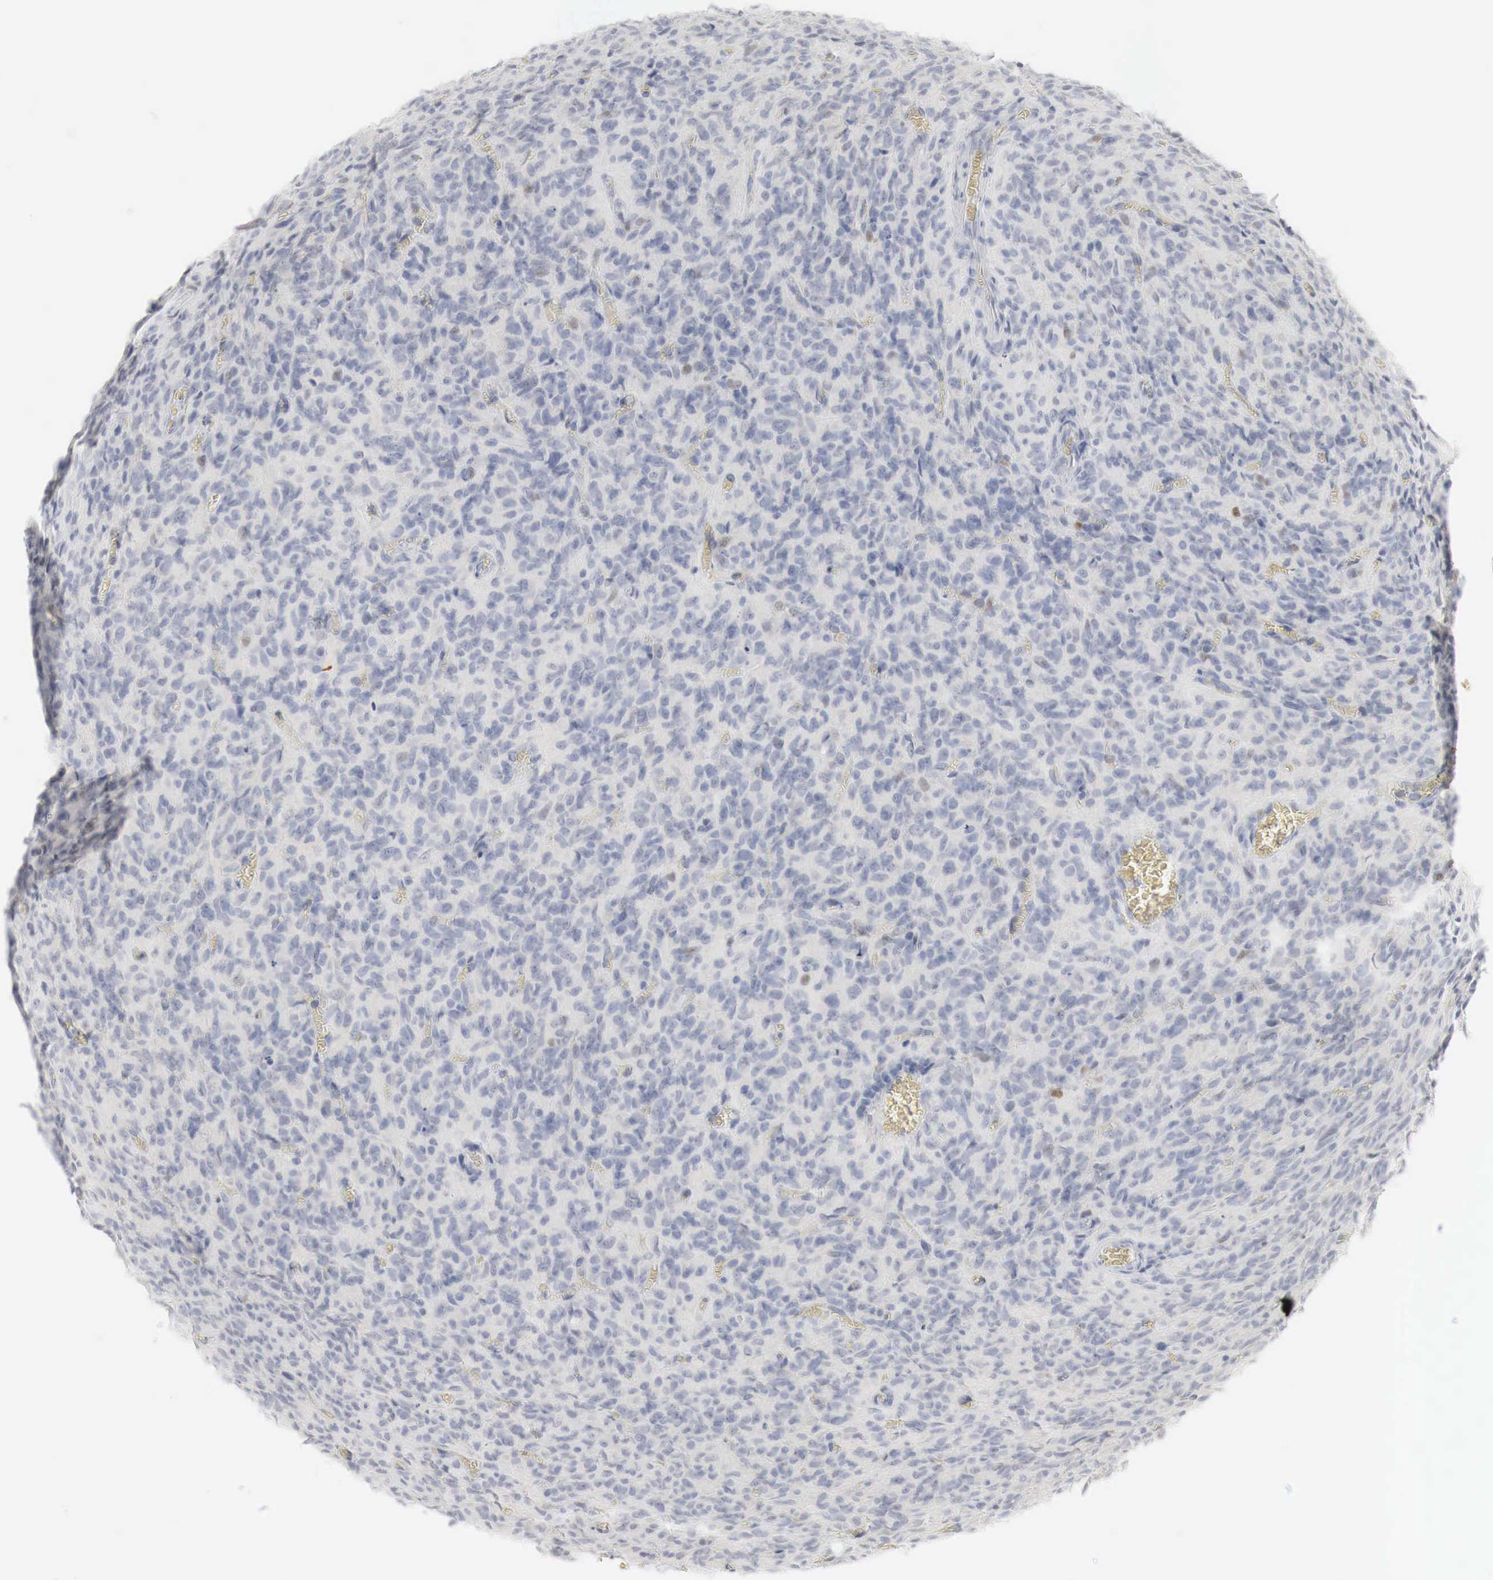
{"staining": {"intensity": "negative", "quantity": "none", "location": "none"}, "tissue": "glioma", "cell_type": "Tumor cells", "image_type": "cancer", "snomed": [{"axis": "morphology", "description": "Glioma, malignant, High grade"}, {"axis": "topography", "description": "Brain"}], "caption": "Tumor cells are negative for brown protein staining in malignant high-grade glioma.", "gene": "TP63", "patient": {"sex": "male", "age": 56}}